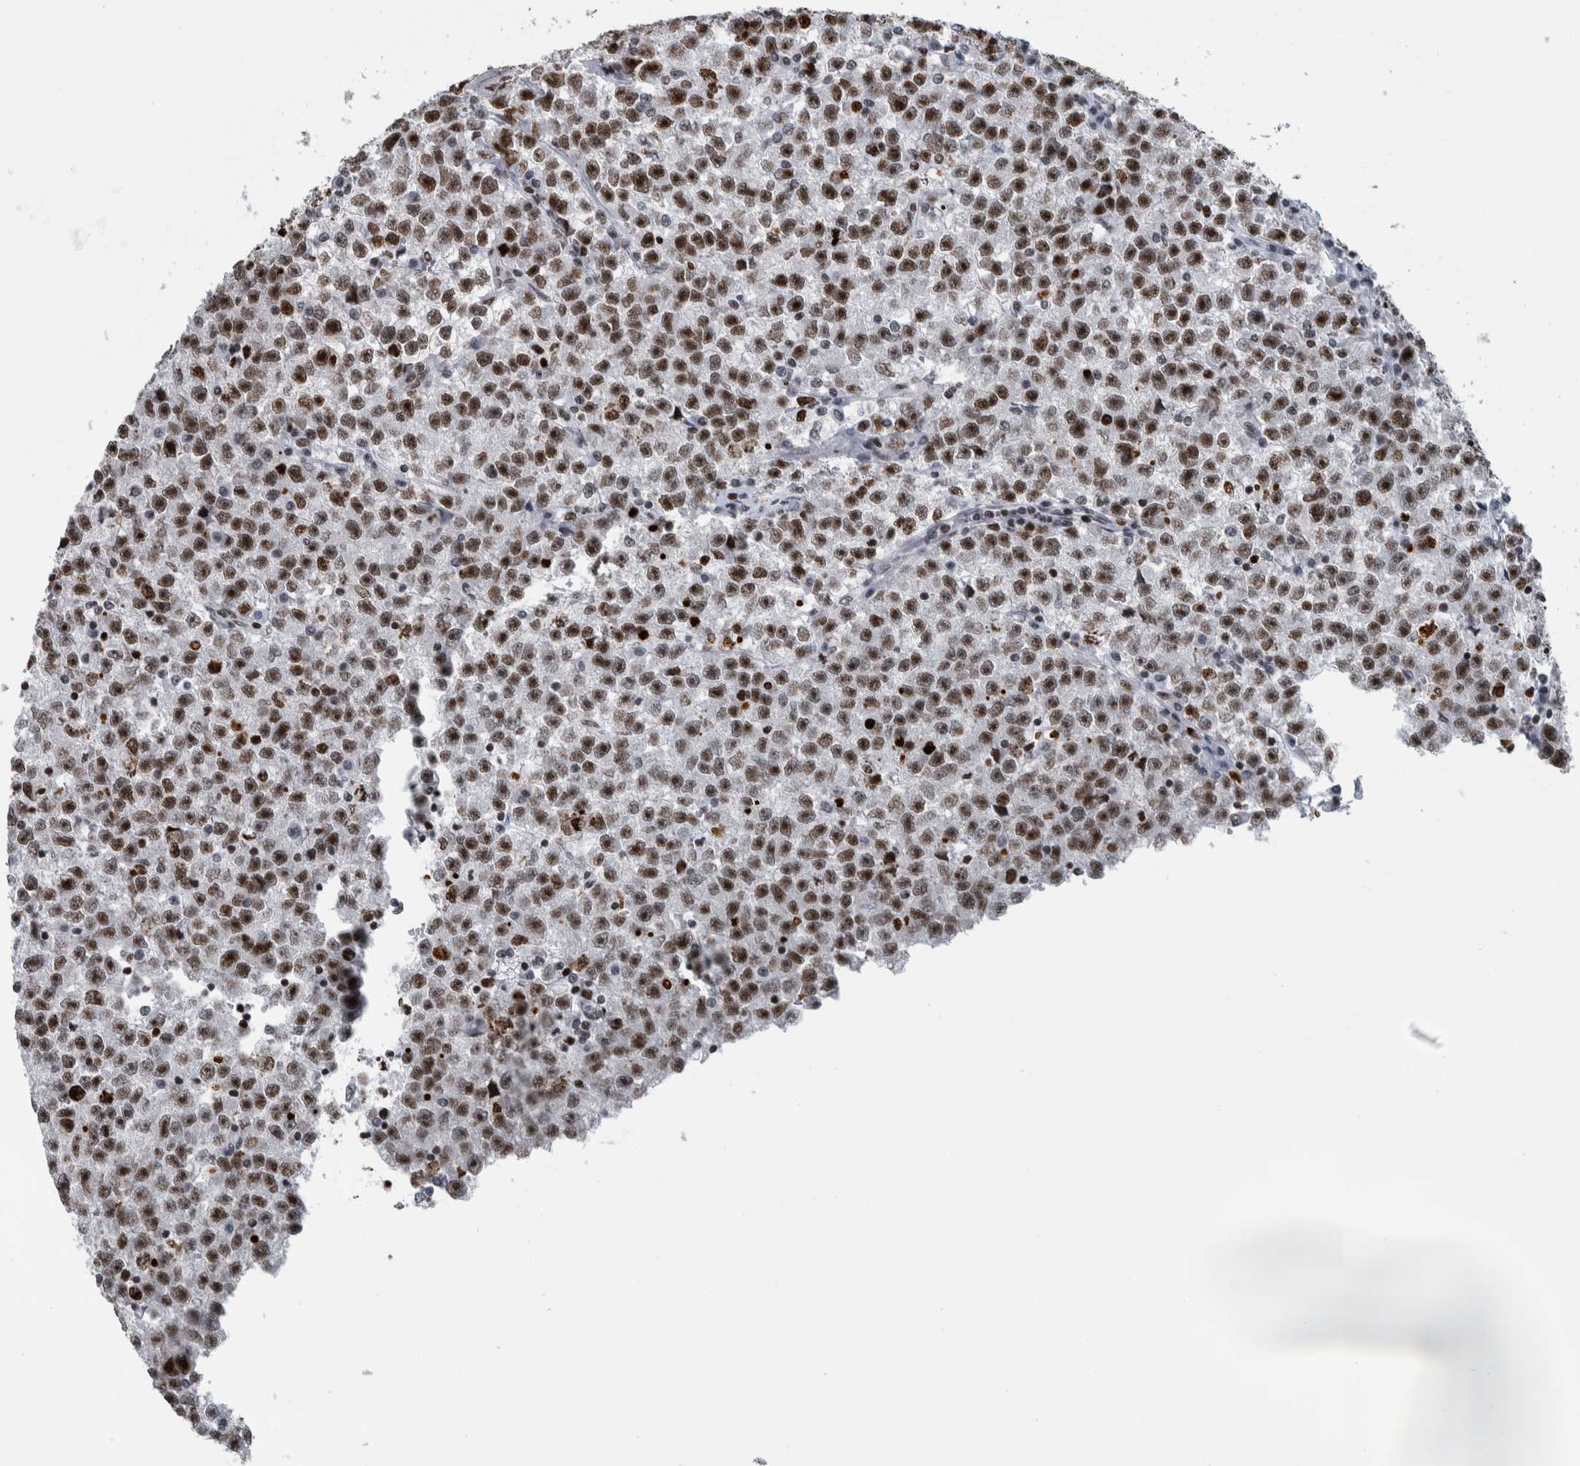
{"staining": {"intensity": "moderate", "quantity": ">75%", "location": "nuclear"}, "tissue": "testis cancer", "cell_type": "Tumor cells", "image_type": "cancer", "snomed": [{"axis": "morphology", "description": "Seminoma, NOS"}, {"axis": "topography", "description": "Testis"}], "caption": "Protein staining shows moderate nuclear positivity in approximately >75% of tumor cells in testis cancer.", "gene": "TOP2B", "patient": {"sex": "male", "age": 22}}